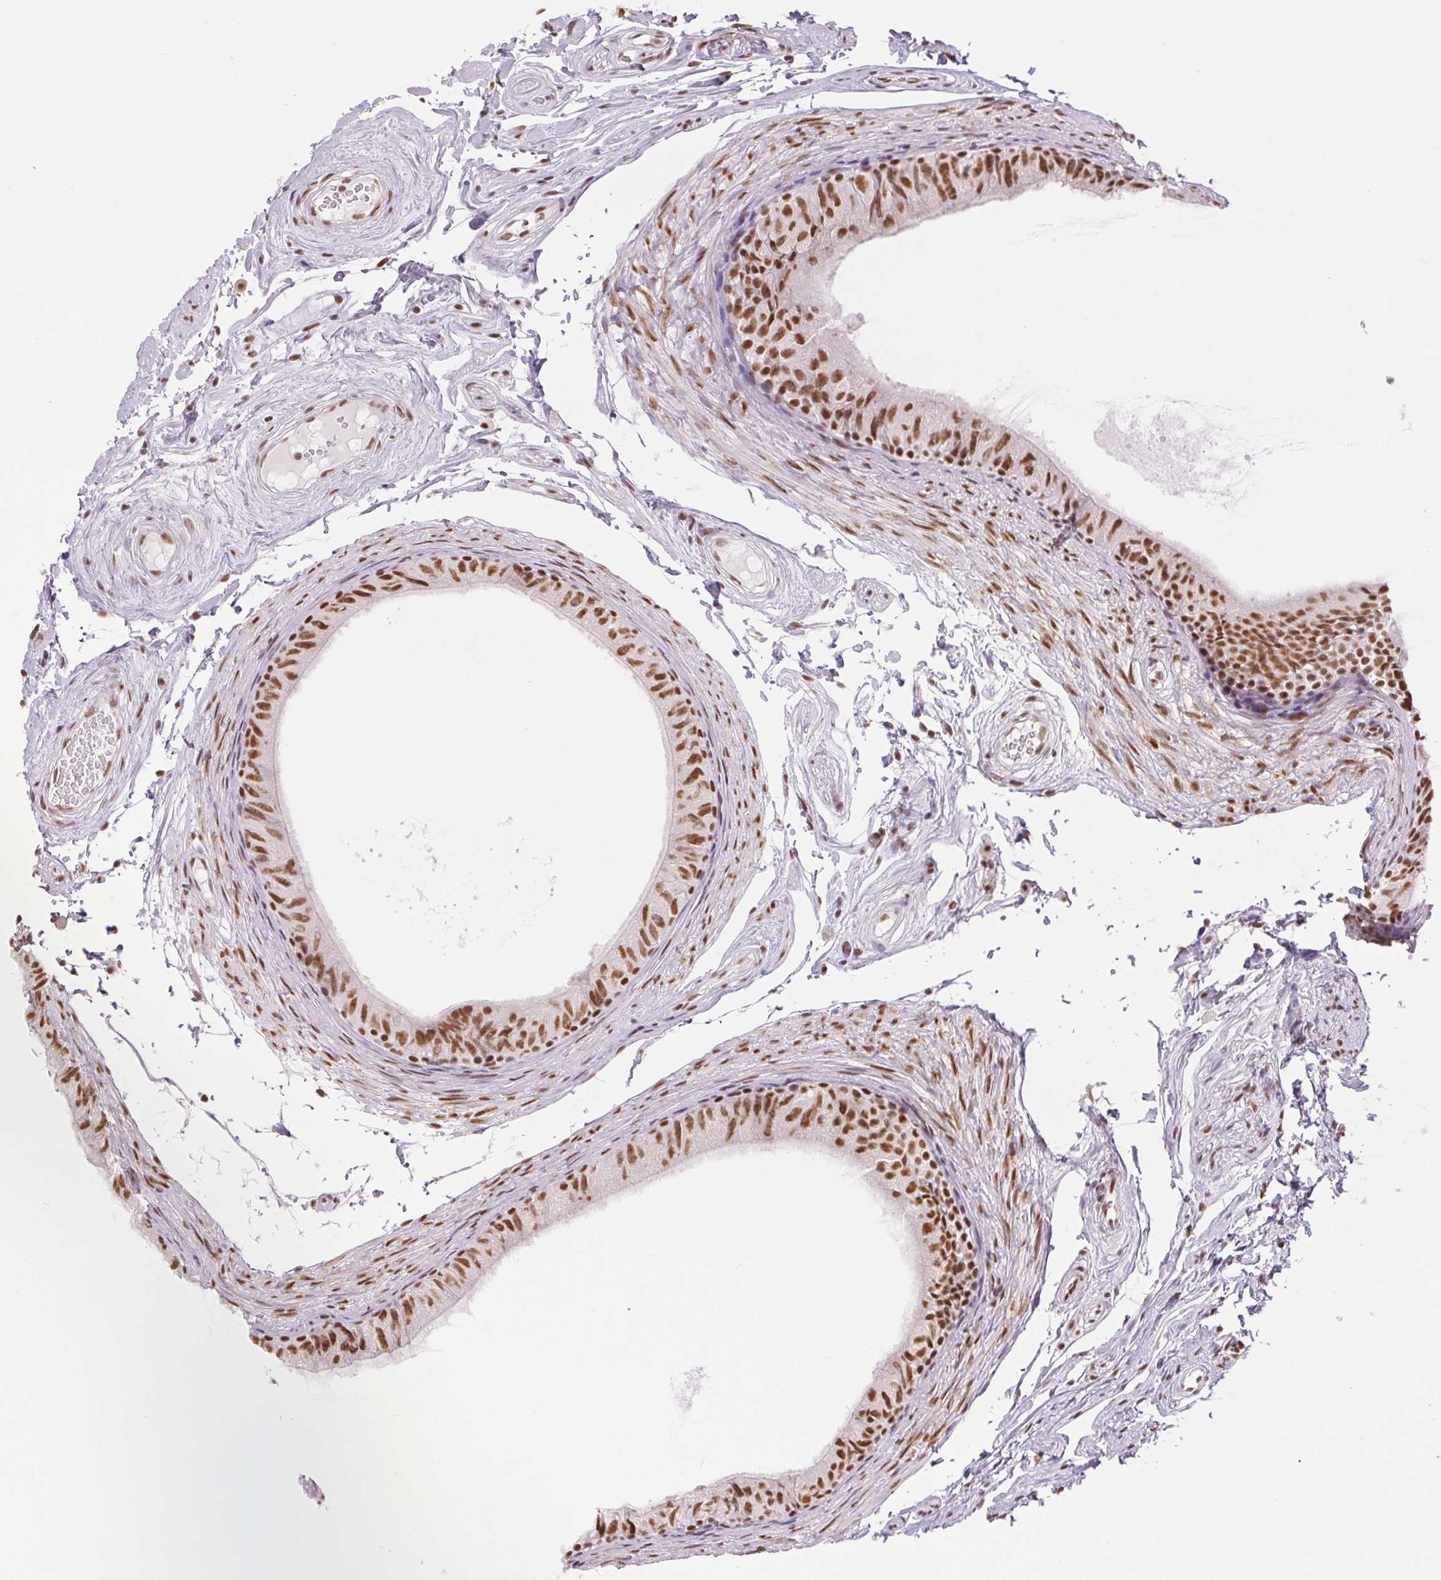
{"staining": {"intensity": "moderate", "quantity": ">75%", "location": "nuclear"}, "tissue": "epididymis", "cell_type": "Glandular cells", "image_type": "normal", "snomed": [{"axis": "morphology", "description": "Normal tissue, NOS"}, {"axis": "topography", "description": "Epididymis"}], "caption": "Human epididymis stained with a brown dye exhibits moderate nuclear positive staining in about >75% of glandular cells.", "gene": "ZFR2", "patient": {"sex": "male", "age": 45}}